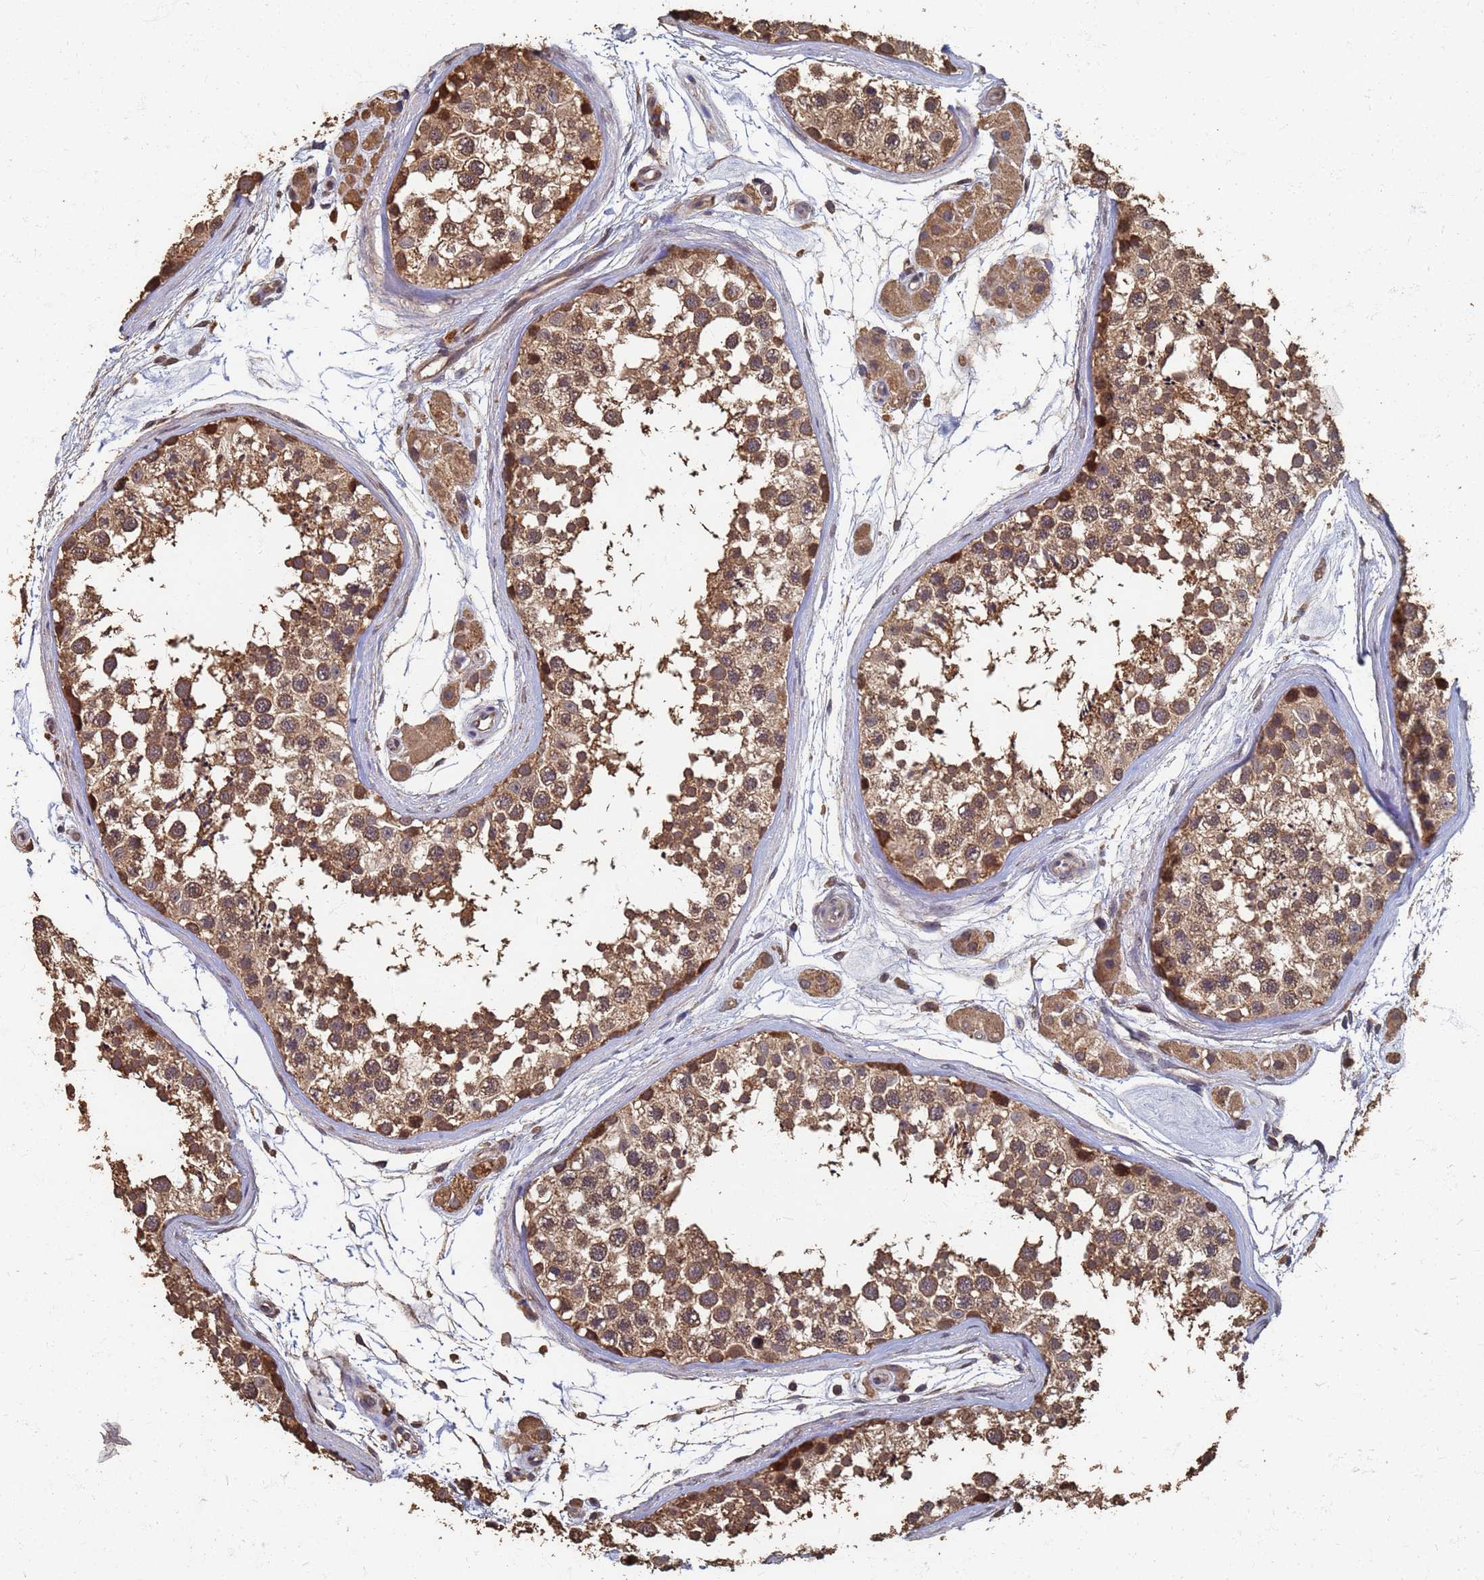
{"staining": {"intensity": "moderate", "quantity": ">75%", "location": "cytoplasmic/membranous"}, "tissue": "testis", "cell_type": "Cells in seminiferous ducts", "image_type": "normal", "snomed": [{"axis": "morphology", "description": "Normal tissue, NOS"}, {"axis": "topography", "description": "Testis"}], "caption": "Moderate cytoplasmic/membranous expression for a protein is identified in approximately >75% of cells in seminiferous ducts of normal testis using immunohistochemistry (IHC).", "gene": "DPH5", "patient": {"sex": "male", "age": 56}}